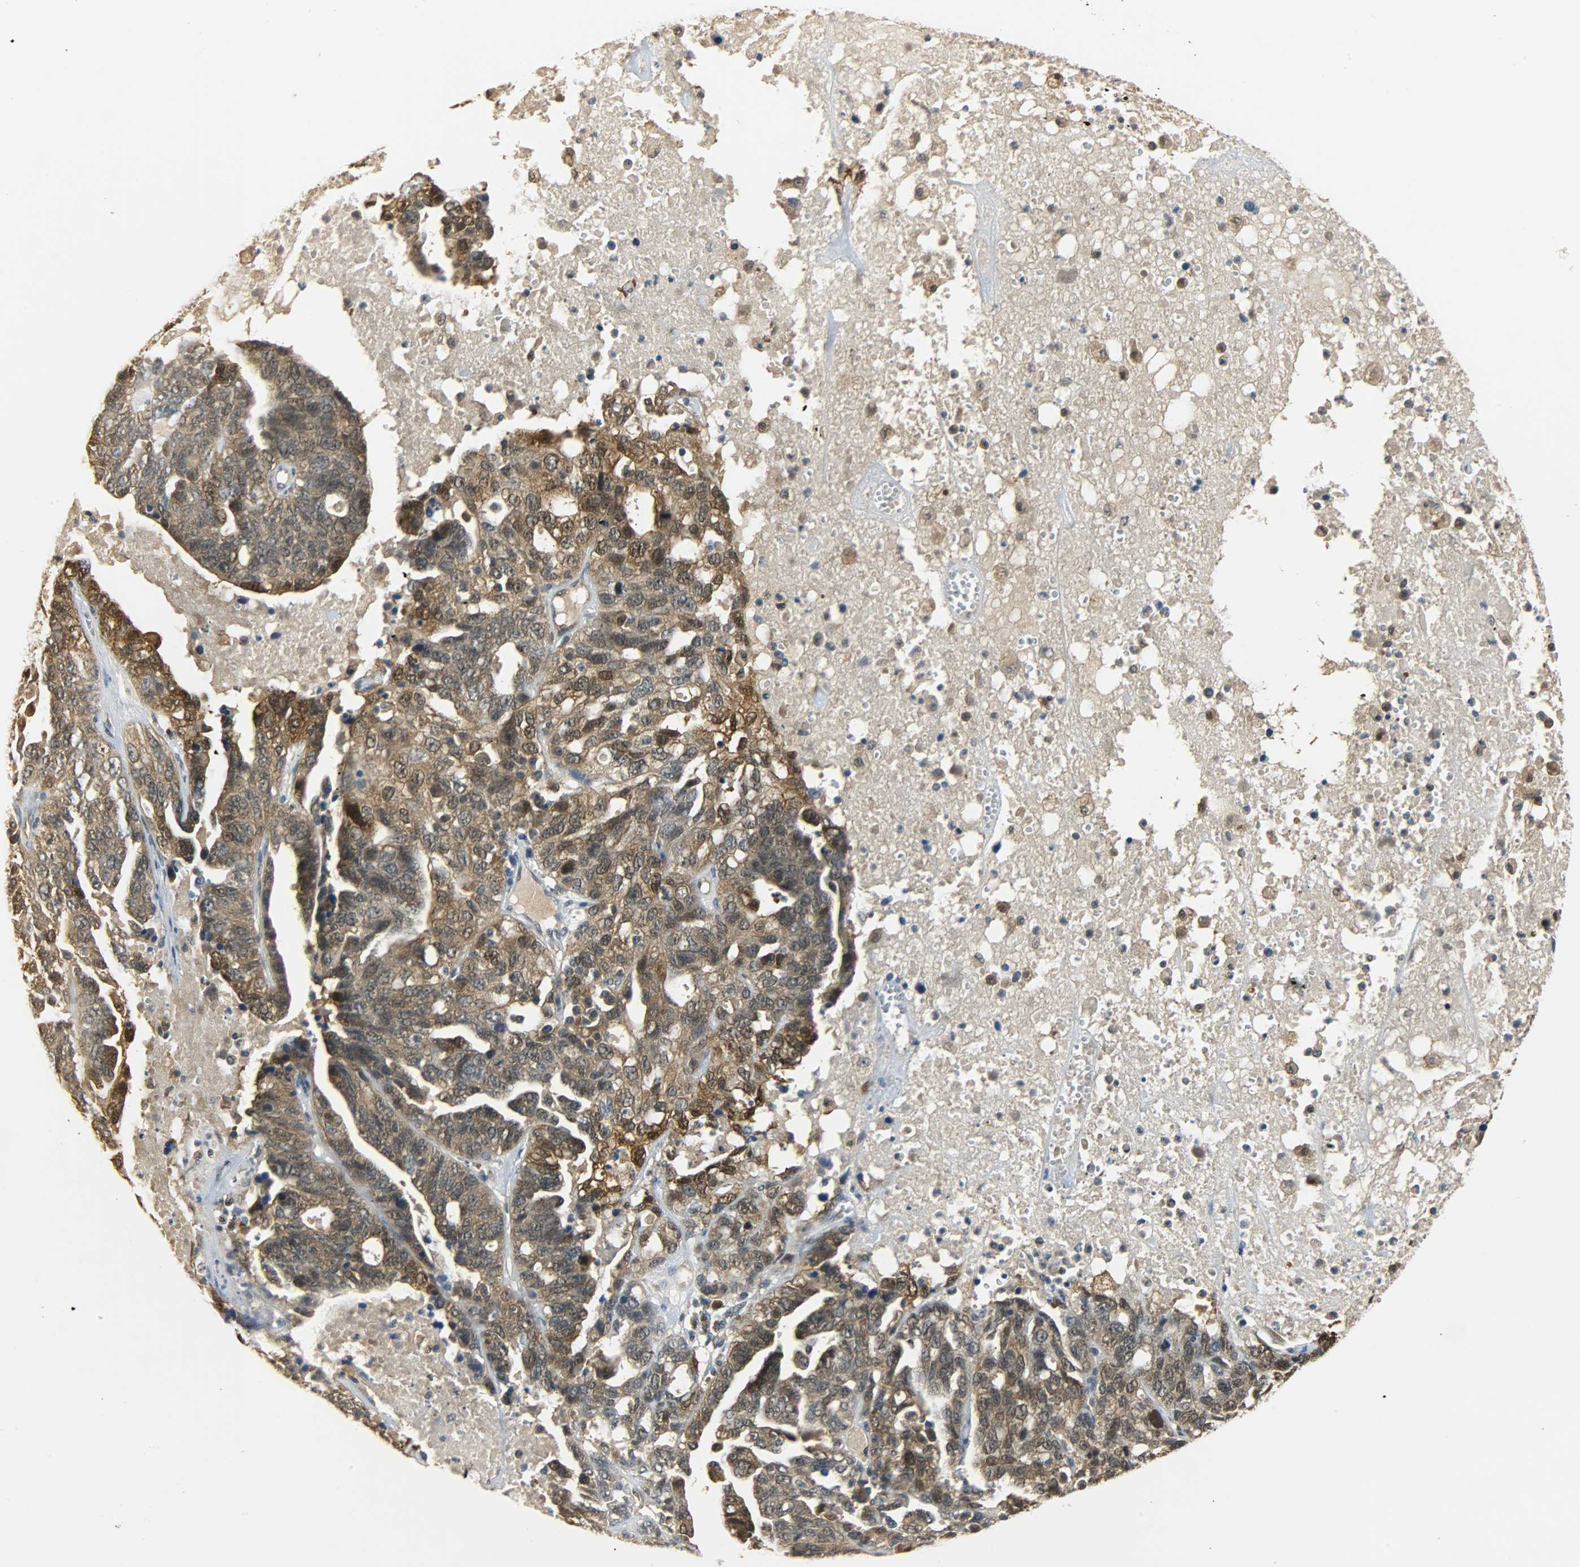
{"staining": {"intensity": "strong", "quantity": ">75%", "location": "cytoplasmic/membranous,nuclear"}, "tissue": "ovarian cancer", "cell_type": "Tumor cells", "image_type": "cancer", "snomed": [{"axis": "morphology", "description": "Cystadenocarcinoma, serous, NOS"}, {"axis": "topography", "description": "Ovary"}], "caption": "Ovarian cancer (serous cystadenocarcinoma) stained for a protein shows strong cytoplasmic/membranous and nuclear positivity in tumor cells.", "gene": "EIF4EBP1", "patient": {"sex": "female", "age": 71}}